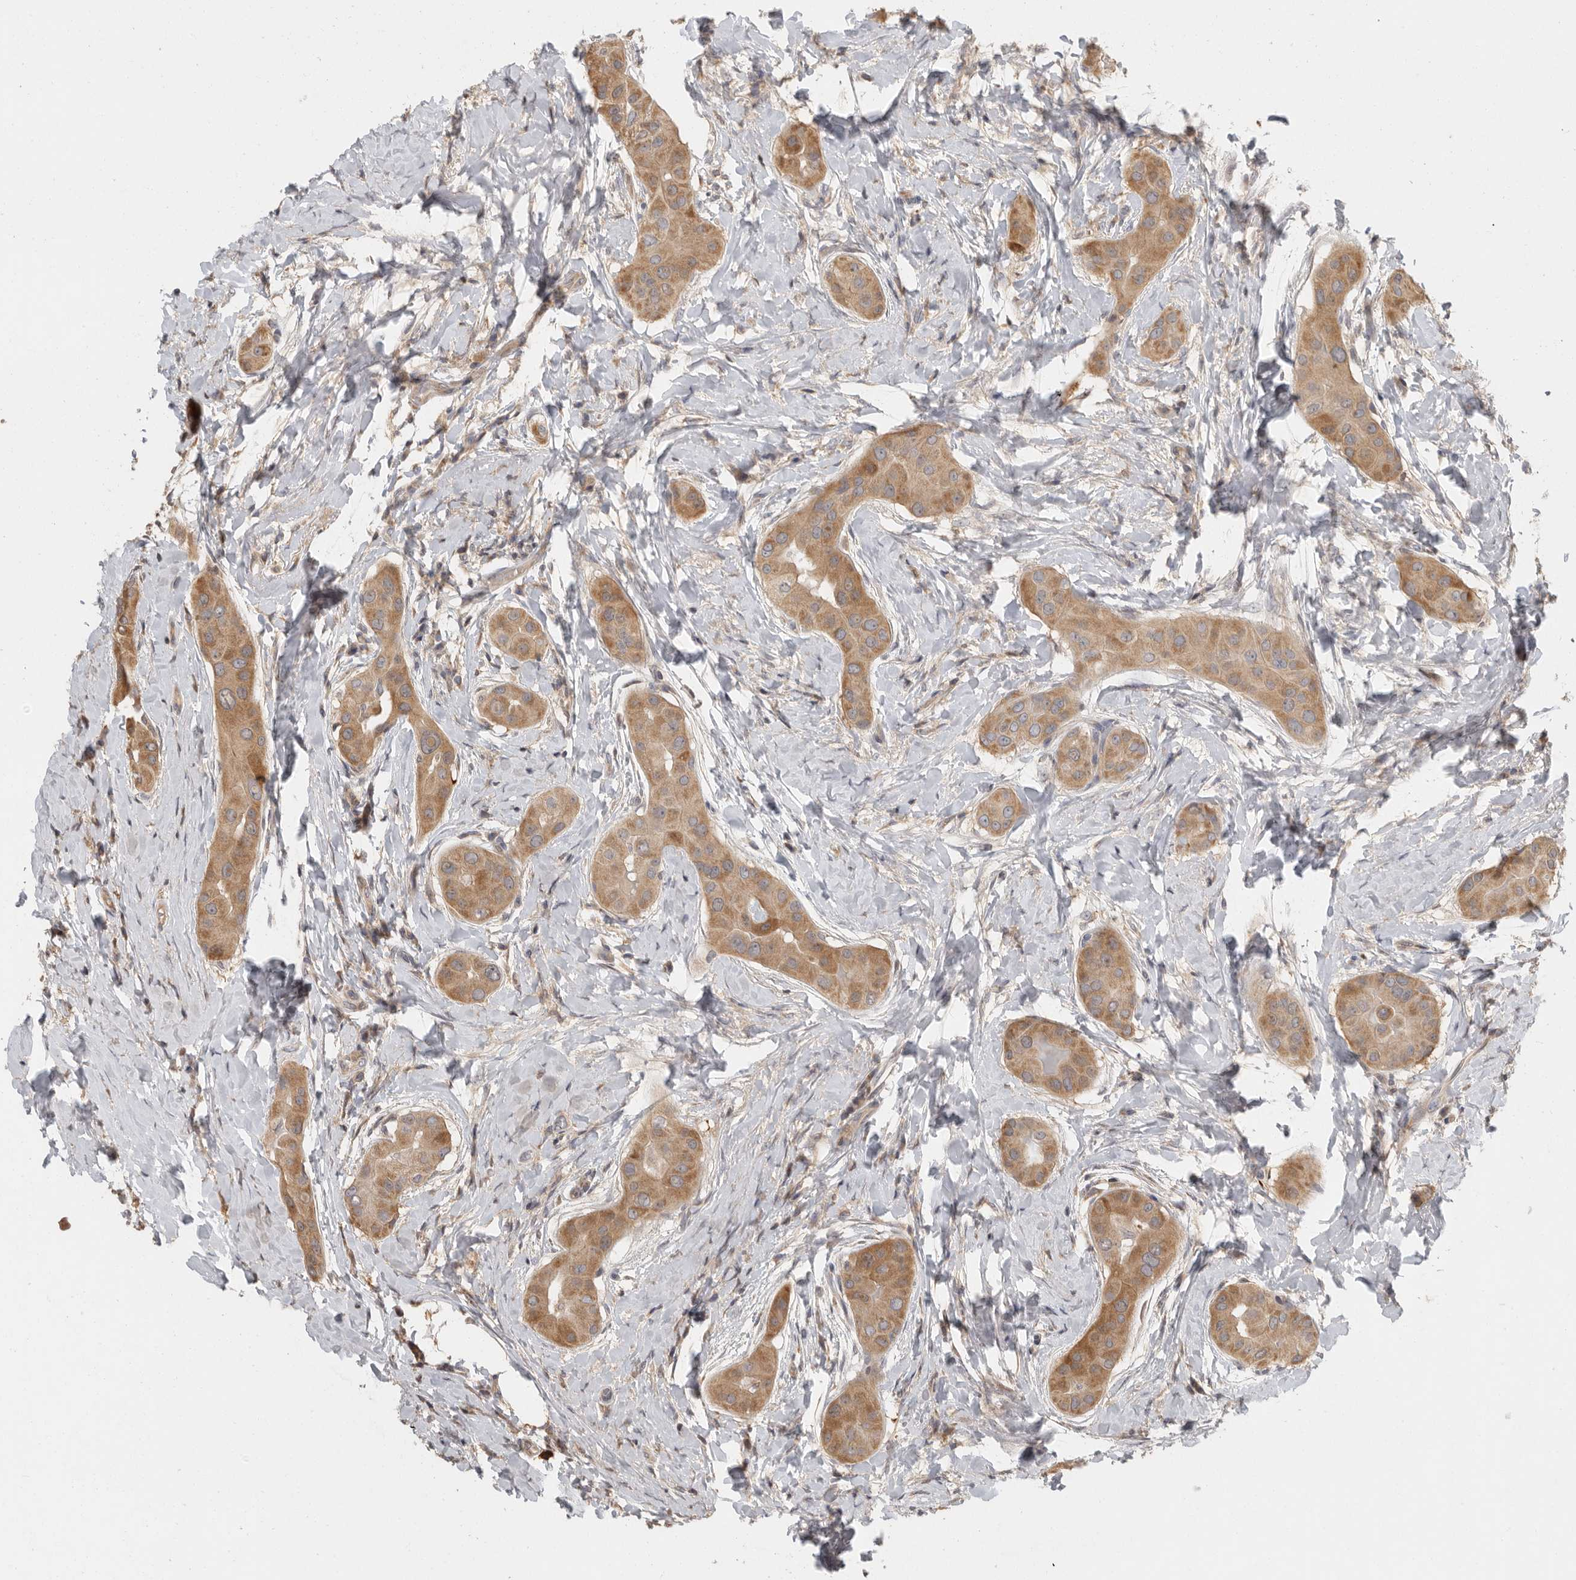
{"staining": {"intensity": "moderate", "quantity": ">75%", "location": "cytoplasmic/membranous"}, "tissue": "thyroid cancer", "cell_type": "Tumor cells", "image_type": "cancer", "snomed": [{"axis": "morphology", "description": "Papillary adenocarcinoma, NOS"}, {"axis": "topography", "description": "Thyroid gland"}], "caption": "A high-resolution histopathology image shows immunohistochemistry (IHC) staining of thyroid cancer (papillary adenocarcinoma), which exhibits moderate cytoplasmic/membranous staining in about >75% of tumor cells.", "gene": "SWT1", "patient": {"sex": "male", "age": 33}}